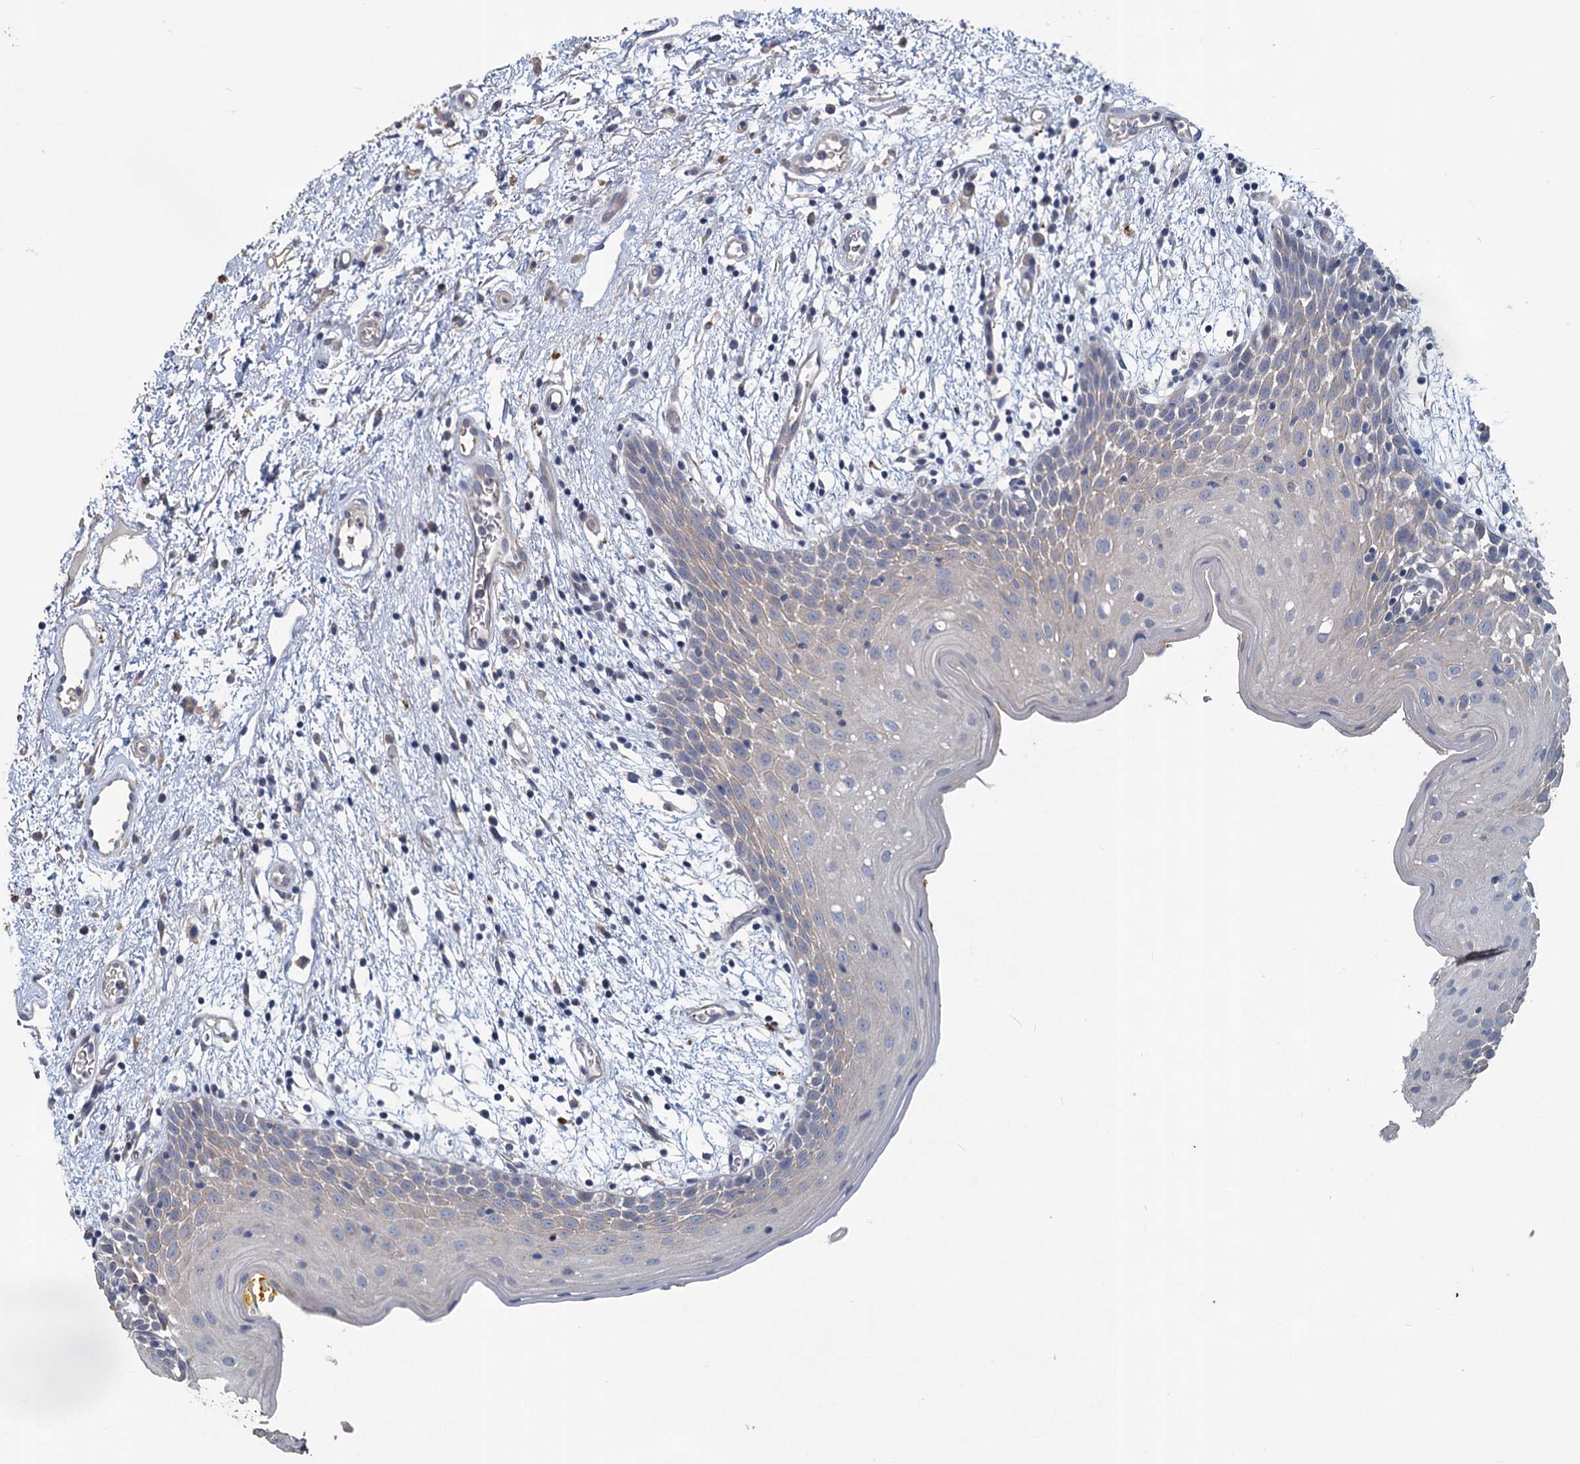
{"staining": {"intensity": "weak", "quantity": "<25%", "location": "cytoplasmic/membranous"}, "tissue": "oral mucosa", "cell_type": "Squamous epithelial cells", "image_type": "normal", "snomed": [{"axis": "morphology", "description": "Normal tissue, NOS"}, {"axis": "topography", "description": "Skeletal muscle"}, {"axis": "topography", "description": "Oral tissue"}, {"axis": "topography", "description": "Salivary gland"}, {"axis": "topography", "description": "Peripheral nerve tissue"}], "caption": "This is a image of IHC staining of benign oral mucosa, which shows no expression in squamous epithelial cells.", "gene": "SLC2A7", "patient": {"sex": "male", "age": 54}}